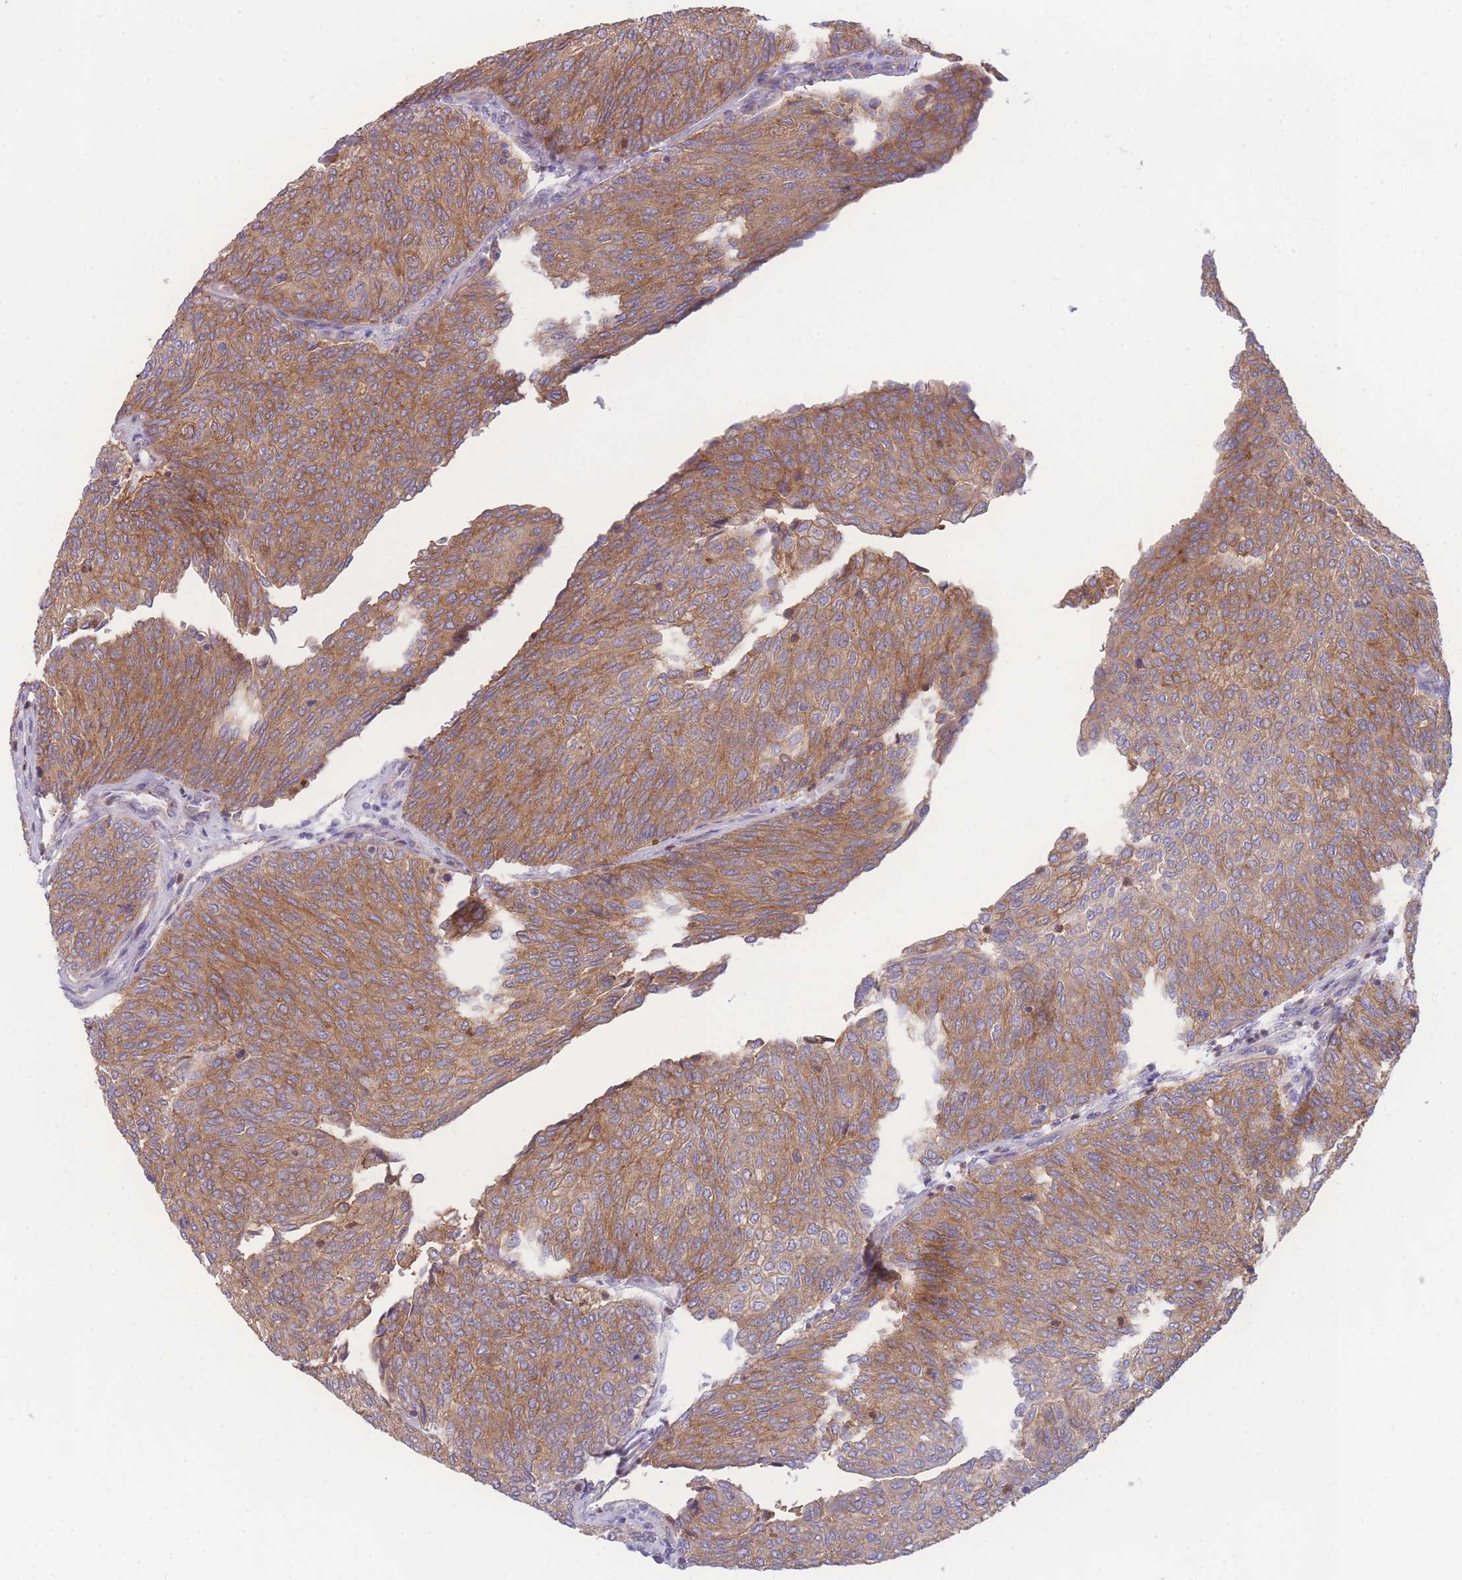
{"staining": {"intensity": "moderate", "quantity": ">75%", "location": "cytoplasmic/membranous"}, "tissue": "urothelial cancer", "cell_type": "Tumor cells", "image_type": "cancer", "snomed": [{"axis": "morphology", "description": "Urothelial carcinoma, Low grade"}, {"axis": "topography", "description": "Urinary bladder"}], "caption": "Low-grade urothelial carcinoma tissue displays moderate cytoplasmic/membranous positivity in about >75% of tumor cells, visualized by immunohistochemistry.", "gene": "STEAP3", "patient": {"sex": "female", "age": 79}}